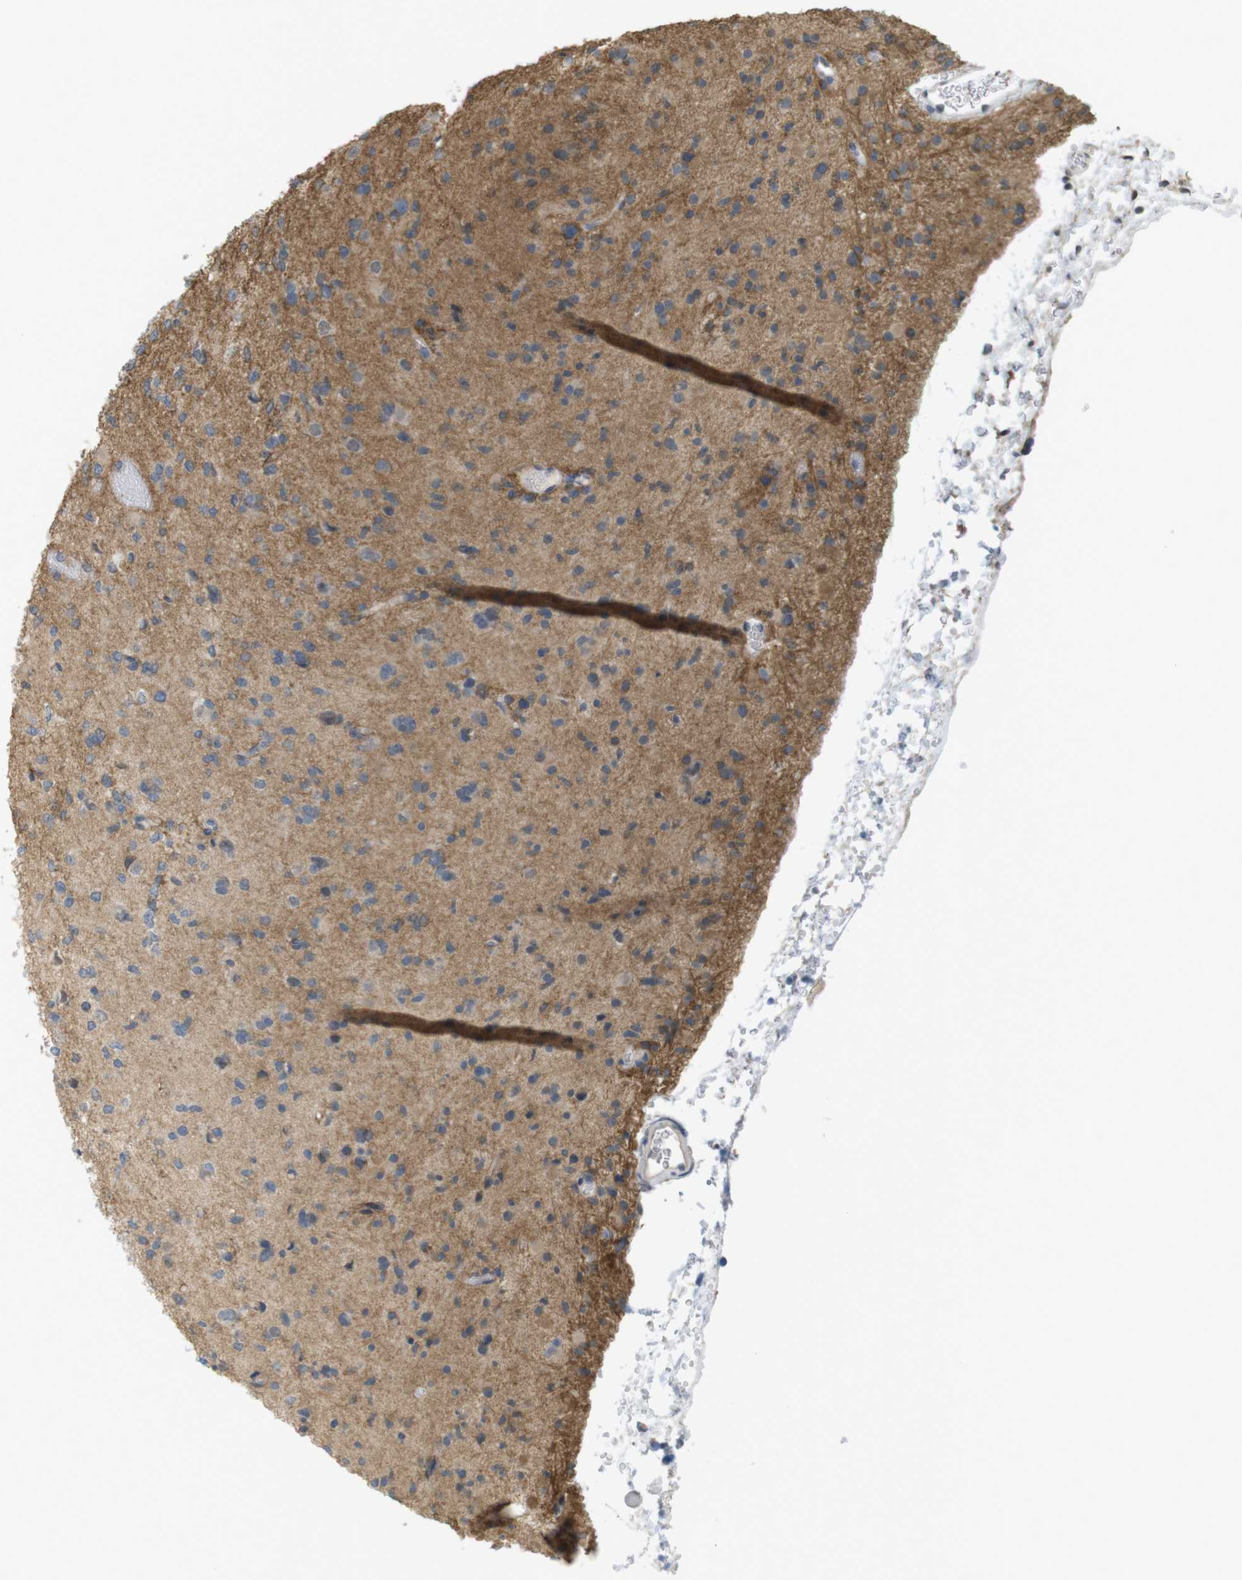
{"staining": {"intensity": "weak", "quantity": "25%-75%", "location": "cytoplasmic/membranous"}, "tissue": "glioma", "cell_type": "Tumor cells", "image_type": "cancer", "snomed": [{"axis": "morphology", "description": "Glioma, malignant, Low grade"}, {"axis": "topography", "description": "Brain"}], "caption": "Glioma stained for a protein exhibits weak cytoplasmic/membranous positivity in tumor cells.", "gene": "RNF130", "patient": {"sex": "female", "age": 22}}